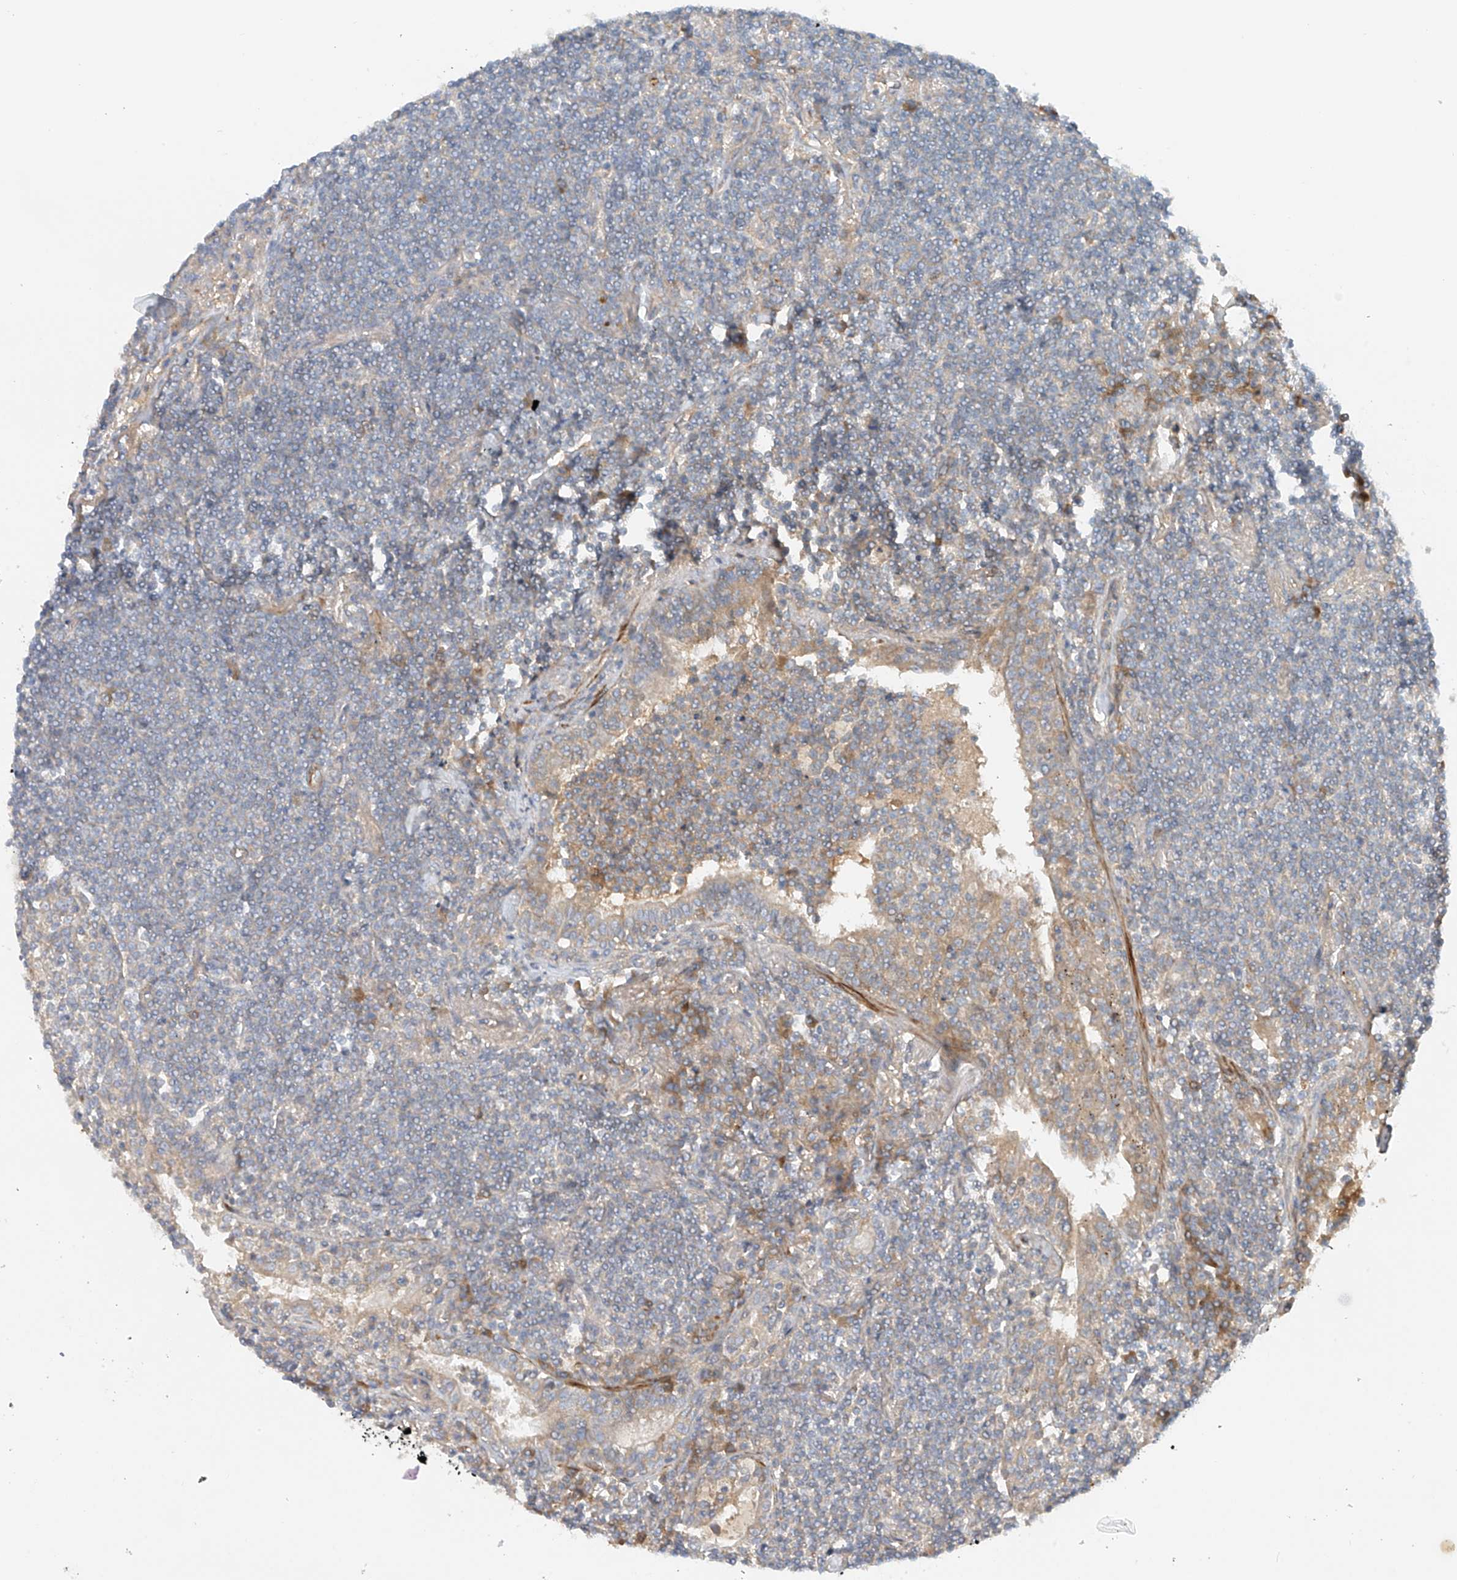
{"staining": {"intensity": "negative", "quantity": "none", "location": "none"}, "tissue": "lymphoma", "cell_type": "Tumor cells", "image_type": "cancer", "snomed": [{"axis": "morphology", "description": "Malignant lymphoma, non-Hodgkin's type, Low grade"}, {"axis": "topography", "description": "Lung"}], "caption": "IHC histopathology image of neoplastic tissue: lymphoma stained with DAB (3,3'-diaminobenzidine) exhibits no significant protein staining in tumor cells. (Stains: DAB (3,3'-diaminobenzidine) immunohistochemistry (IHC) with hematoxylin counter stain, Microscopy: brightfield microscopy at high magnification).", "gene": "LYRM9", "patient": {"sex": "female", "age": 71}}